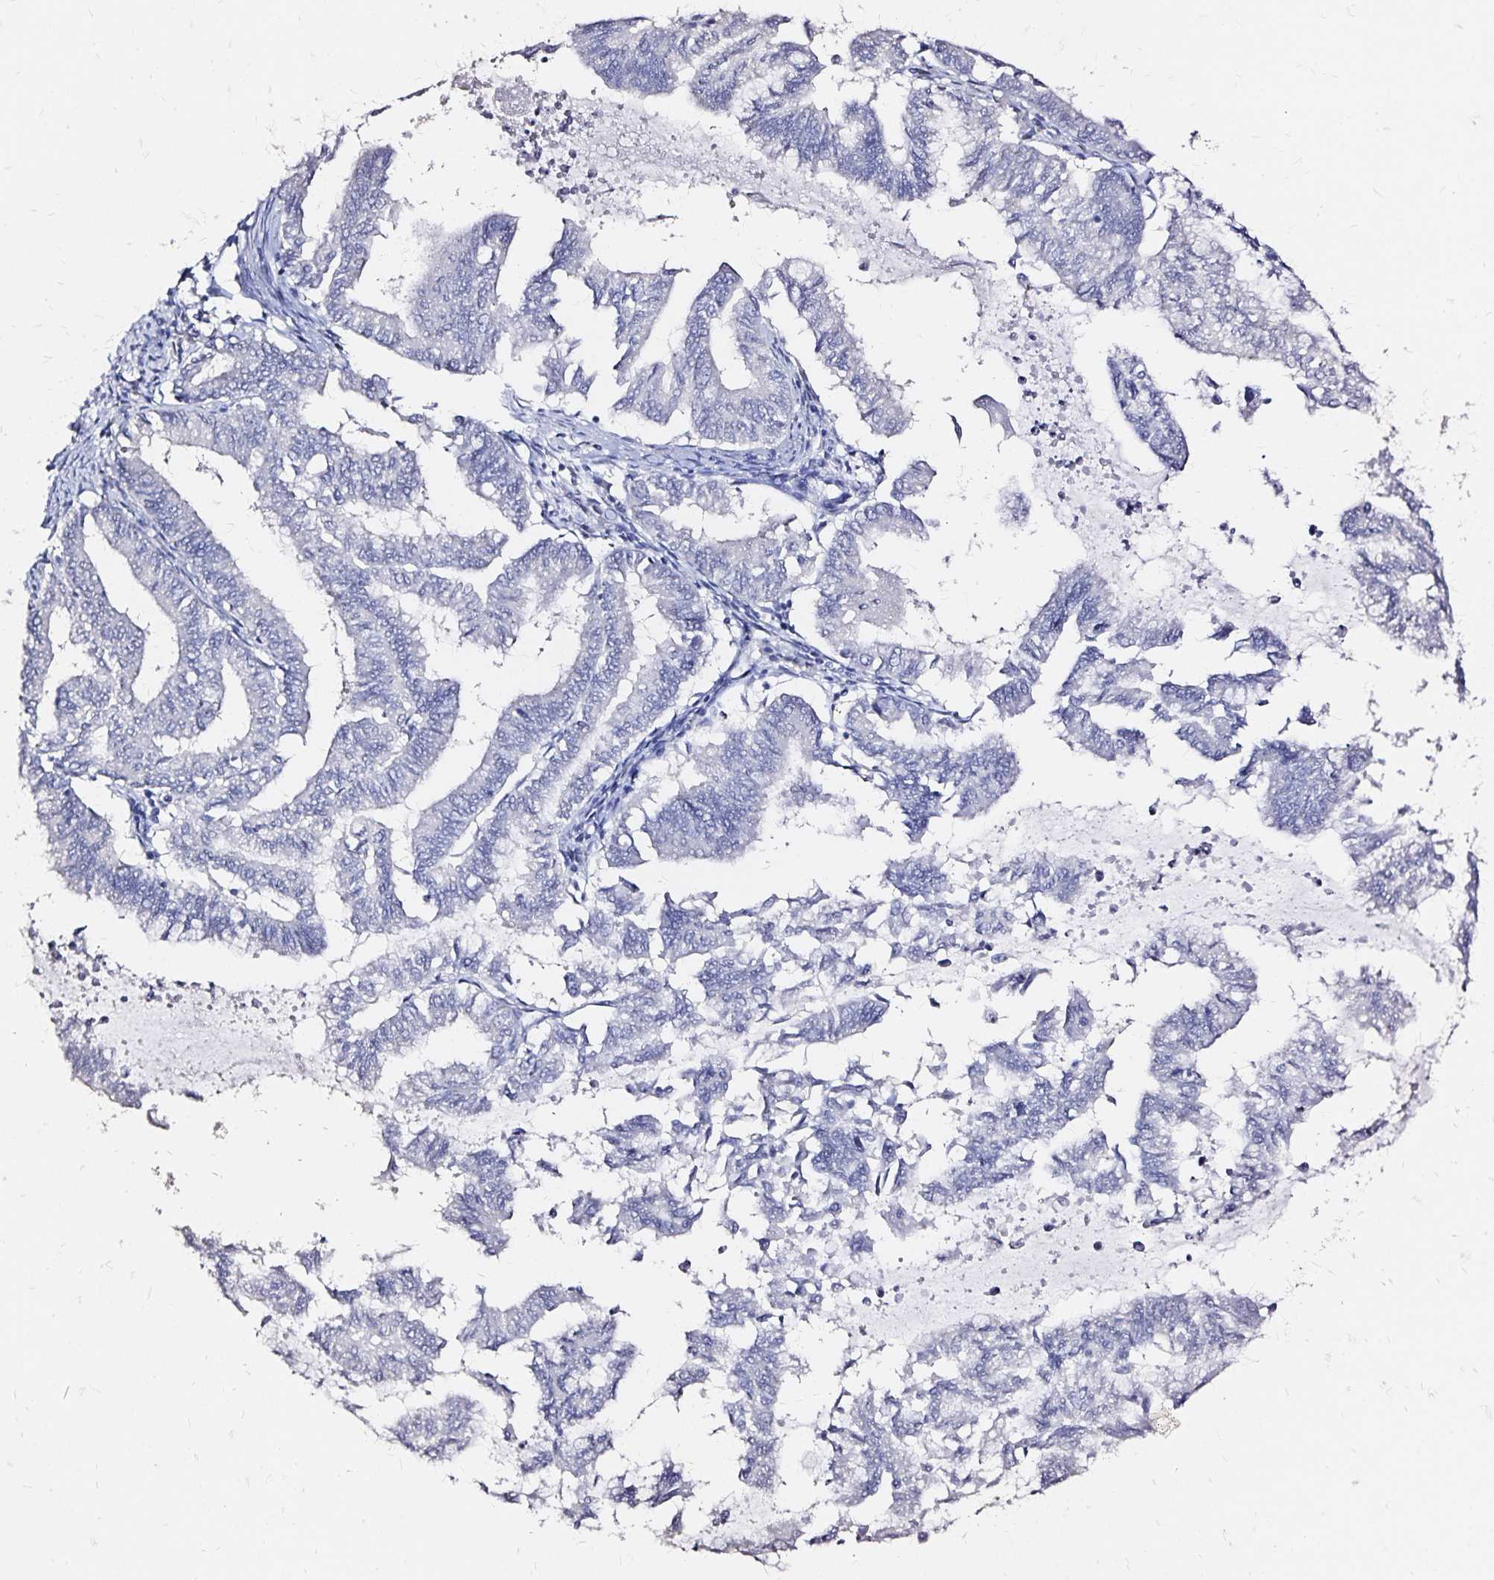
{"staining": {"intensity": "negative", "quantity": "none", "location": "none"}, "tissue": "endometrial cancer", "cell_type": "Tumor cells", "image_type": "cancer", "snomed": [{"axis": "morphology", "description": "Adenocarcinoma, NOS"}, {"axis": "topography", "description": "Endometrium"}], "caption": "The histopathology image demonstrates no significant expression in tumor cells of endometrial cancer (adenocarcinoma).", "gene": "SLC5A1", "patient": {"sex": "female", "age": 79}}